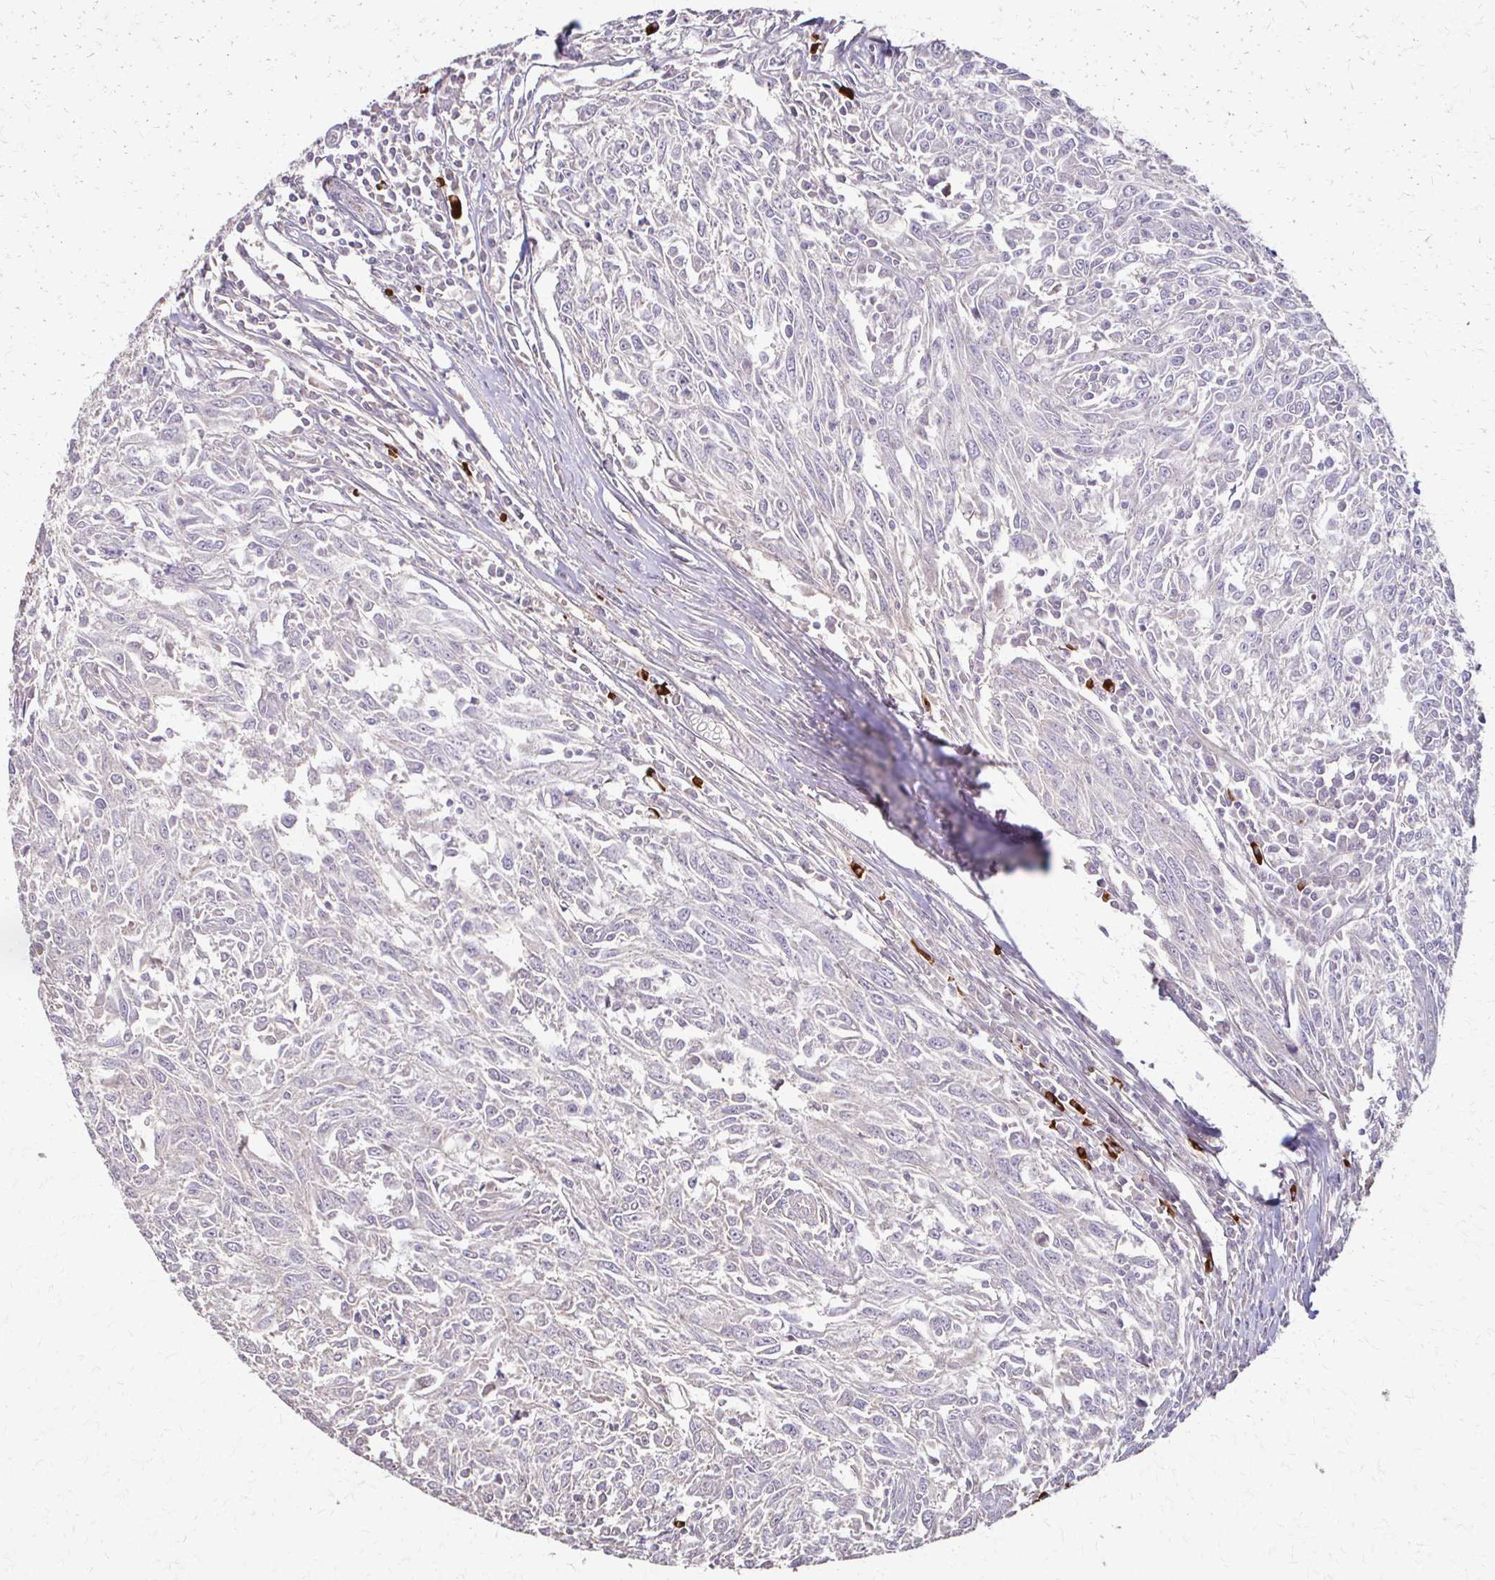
{"staining": {"intensity": "negative", "quantity": "none", "location": "none"}, "tissue": "breast cancer", "cell_type": "Tumor cells", "image_type": "cancer", "snomed": [{"axis": "morphology", "description": "Duct carcinoma"}, {"axis": "topography", "description": "Breast"}], "caption": "Immunohistochemistry histopathology image of breast intraductal carcinoma stained for a protein (brown), which shows no expression in tumor cells.", "gene": "IL18BP", "patient": {"sex": "female", "age": 50}}